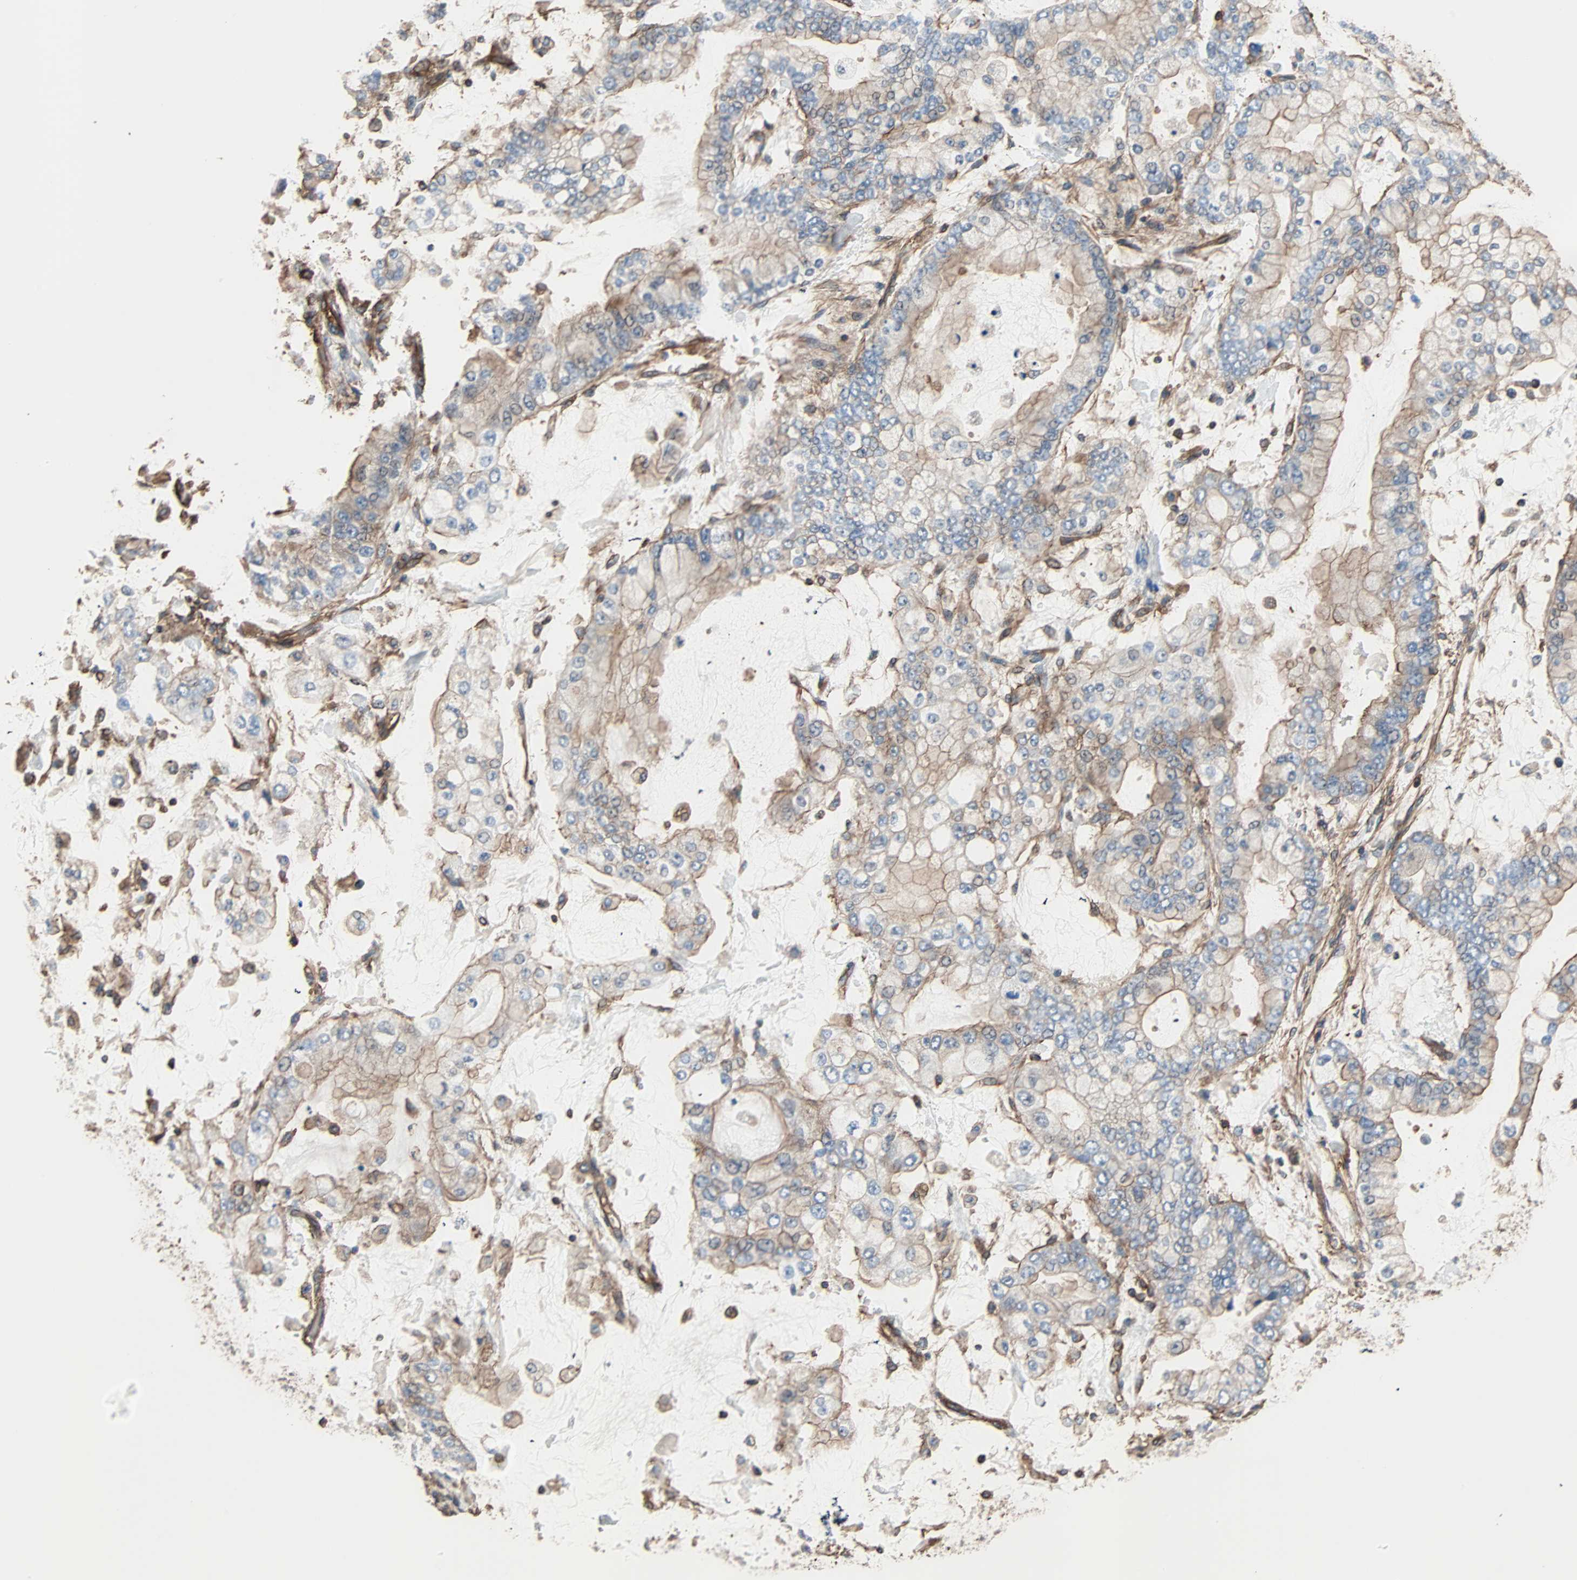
{"staining": {"intensity": "weak", "quantity": "<25%", "location": "cytoplasmic/membranous"}, "tissue": "stomach cancer", "cell_type": "Tumor cells", "image_type": "cancer", "snomed": [{"axis": "morphology", "description": "Normal tissue, NOS"}, {"axis": "morphology", "description": "Adenocarcinoma, NOS"}, {"axis": "topography", "description": "Stomach, upper"}, {"axis": "topography", "description": "Stomach"}], "caption": "There is no significant staining in tumor cells of stomach adenocarcinoma.", "gene": "GALNT10", "patient": {"sex": "male", "age": 76}}